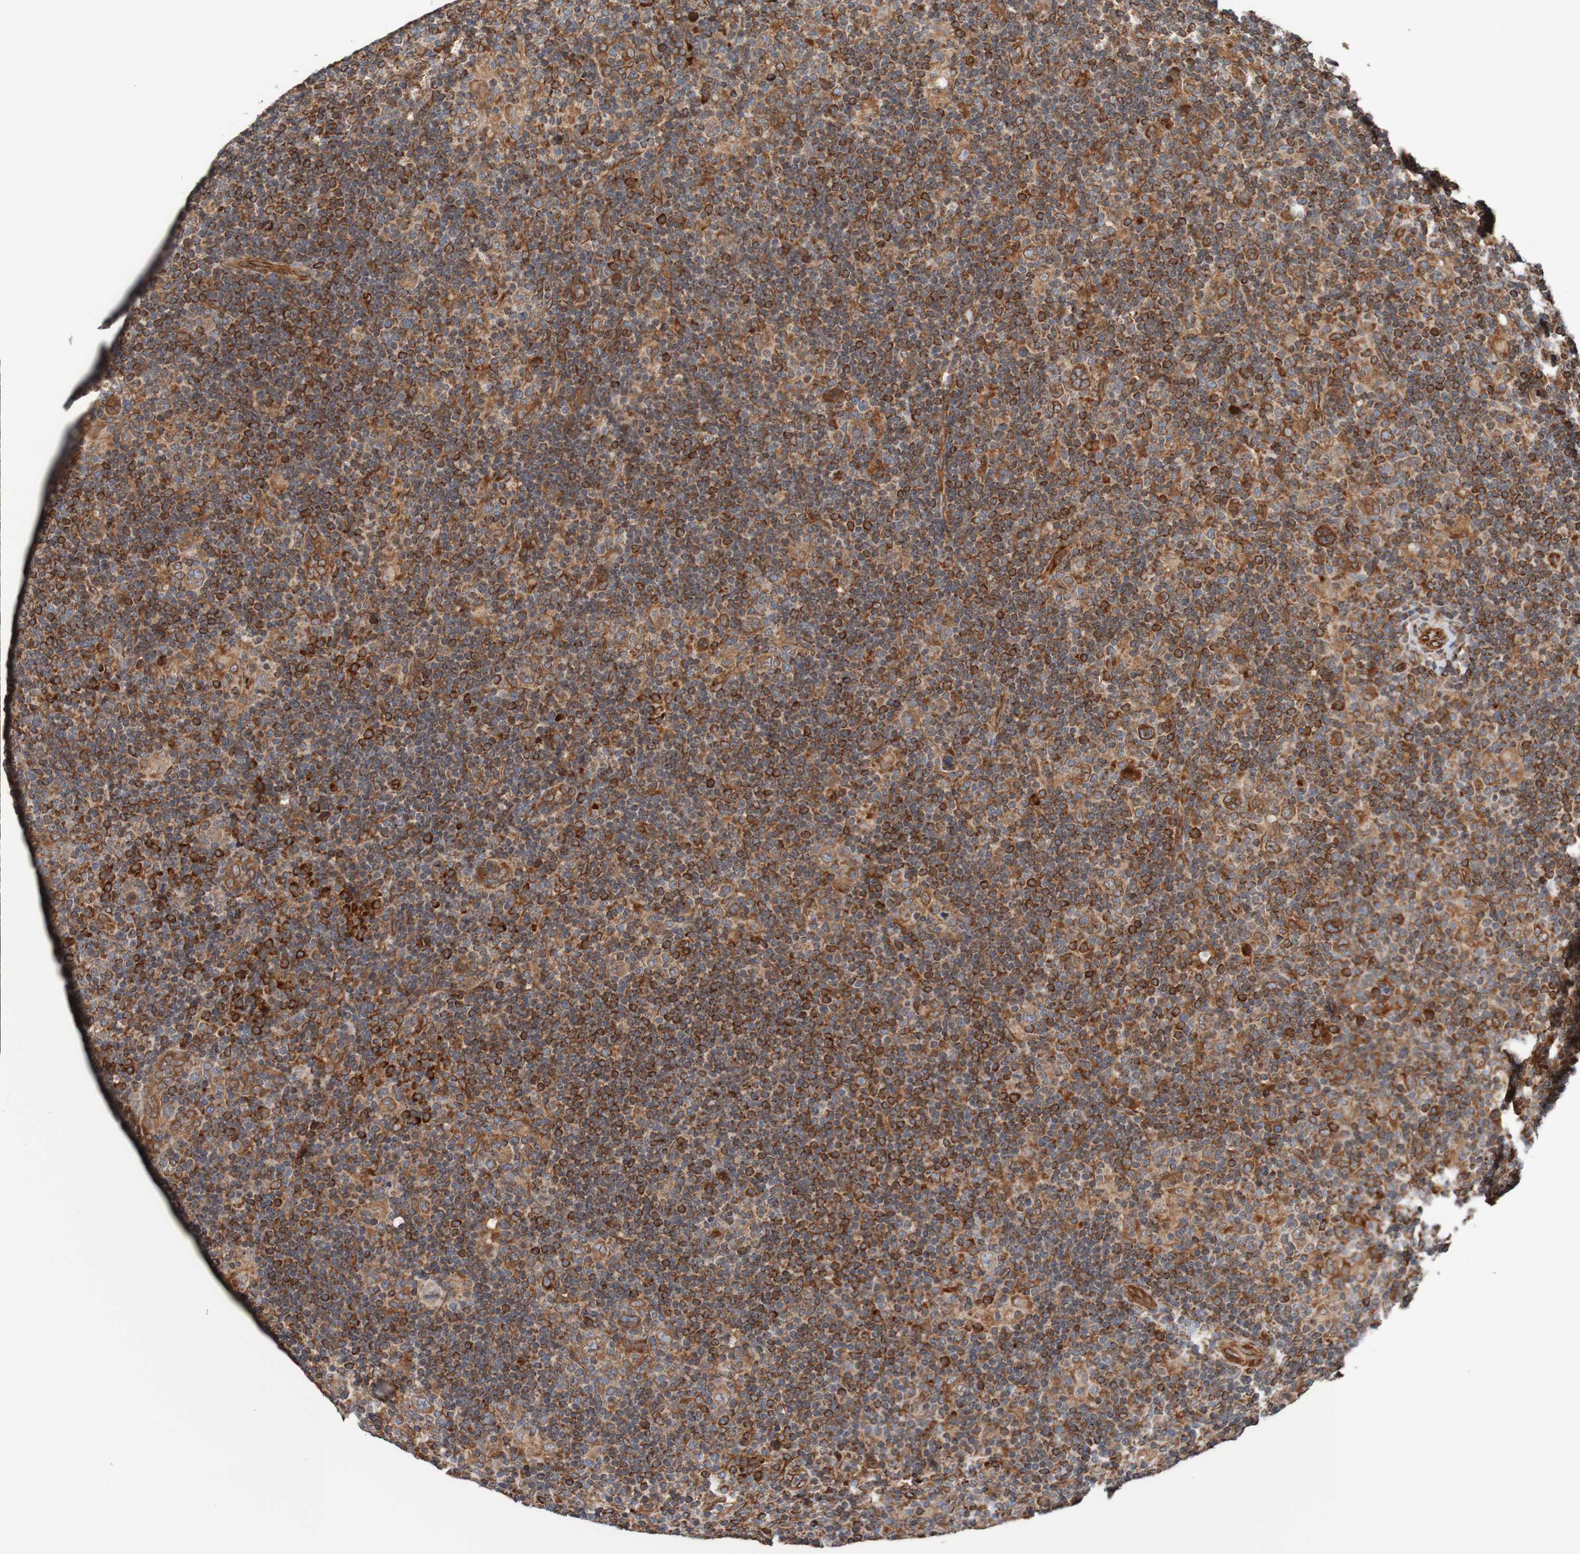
{"staining": {"intensity": "moderate", "quantity": ">75%", "location": "cytoplasmic/membranous"}, "tissue": "lymphoma", "cell_type": "Tumor cells", "image_type": "cancer", "snomed": [{"axis": "morphology", "description": "Hodgkin's disease, NOS"}, {"axis": "topography", "description": "Lymph node"}], "caption": "Human Hodgkin's disease stained with a brown dye shows moderate cytoplasmic/membranous positive positivity in approximately >75% of tumor cells.", "gene": "TMEM109", "patient": {"sex": "female", "age": 57}}